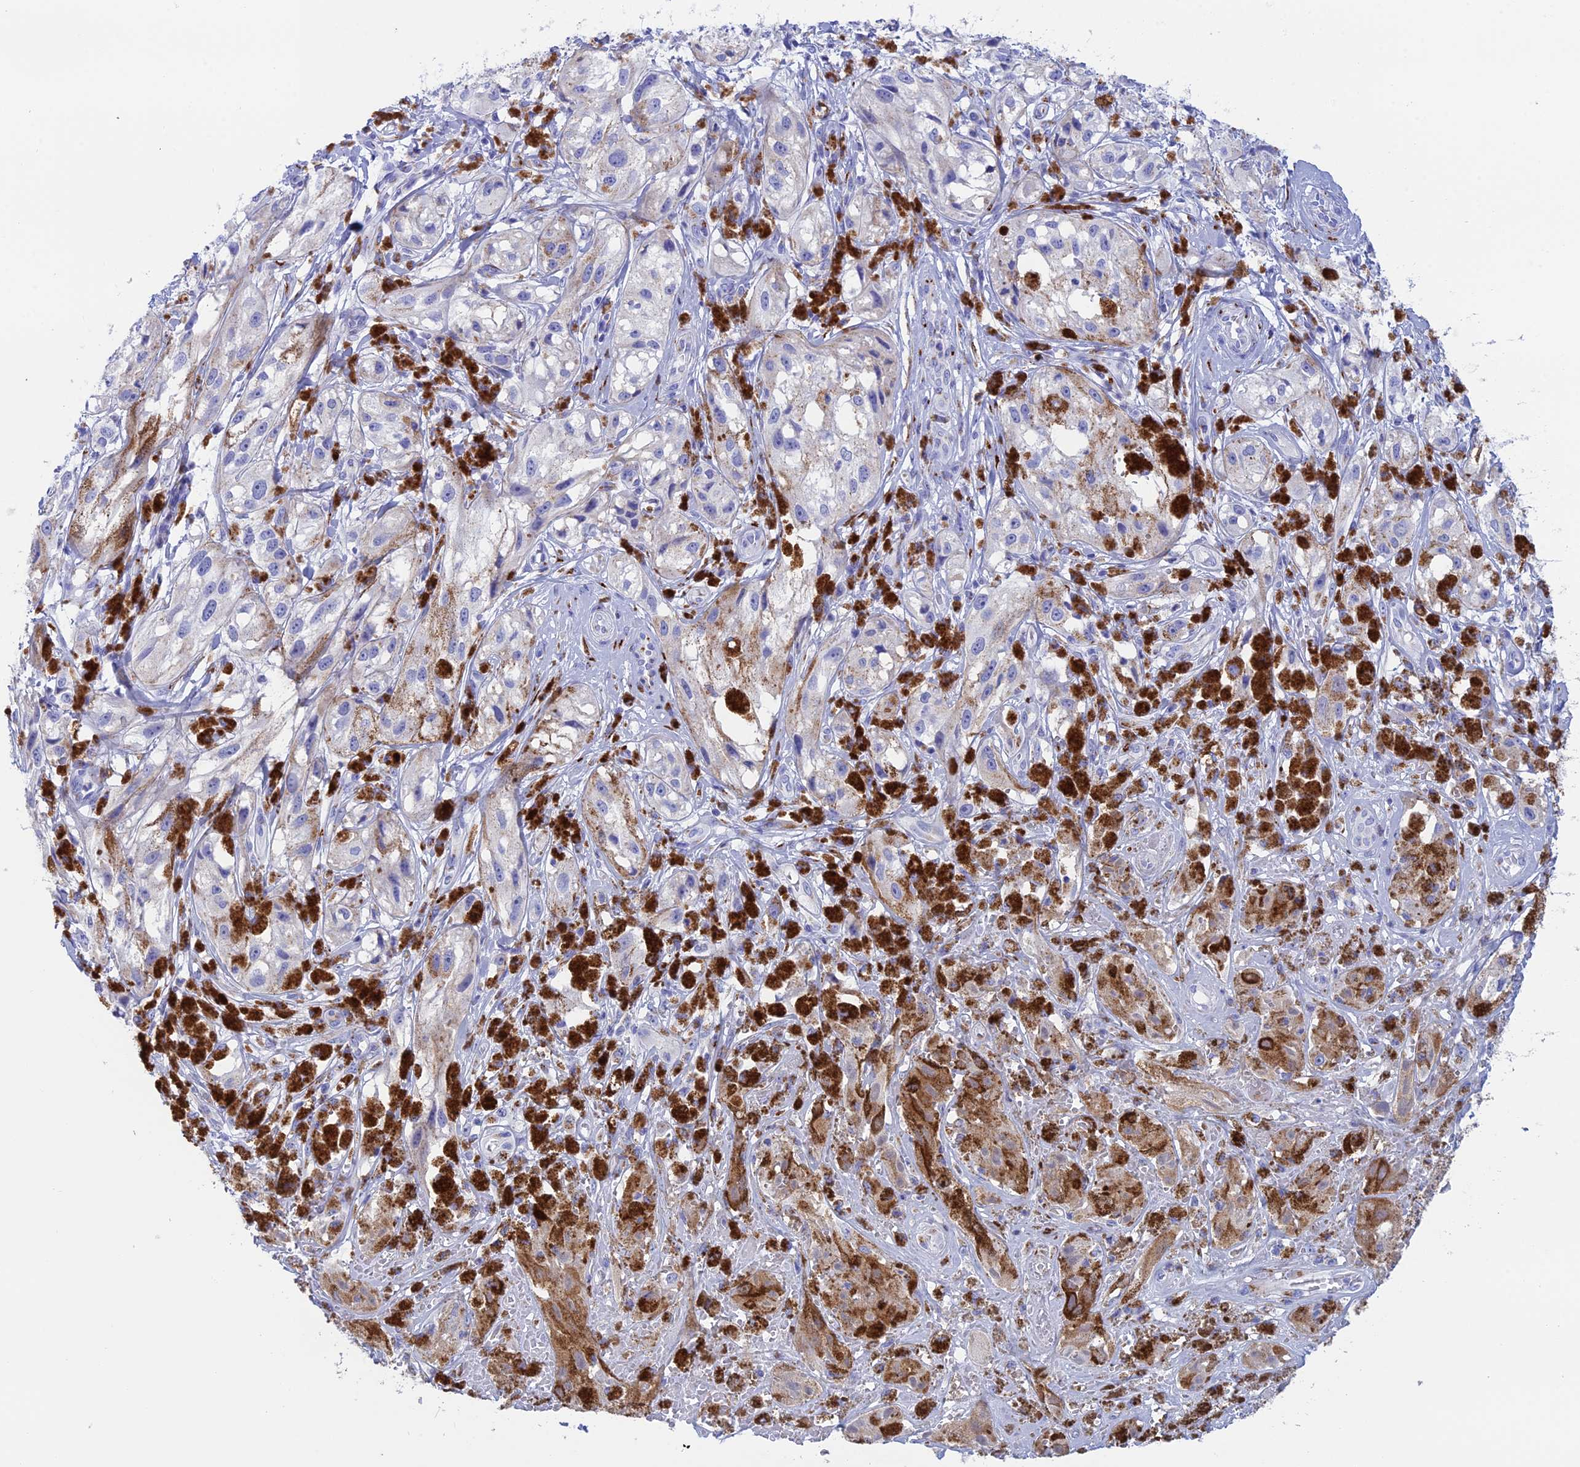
{"staining": {"intensity": "negative", "quantity": "none", "location": "none"}, "tissue": "melanoma", "cell_type": "Tumor cells", "image_type": "cancer", "snomed": [{"axis": "morphology", "description": "Malignant melanoma, NOS"}, {"axis": "topography", "description": "Skin"}], "caption": "Photomicrograph shows no significant protein staining in tumor cells of melanoma.", "gene": "ERICH4", "patient": {"sex": "male", "age": 88}}